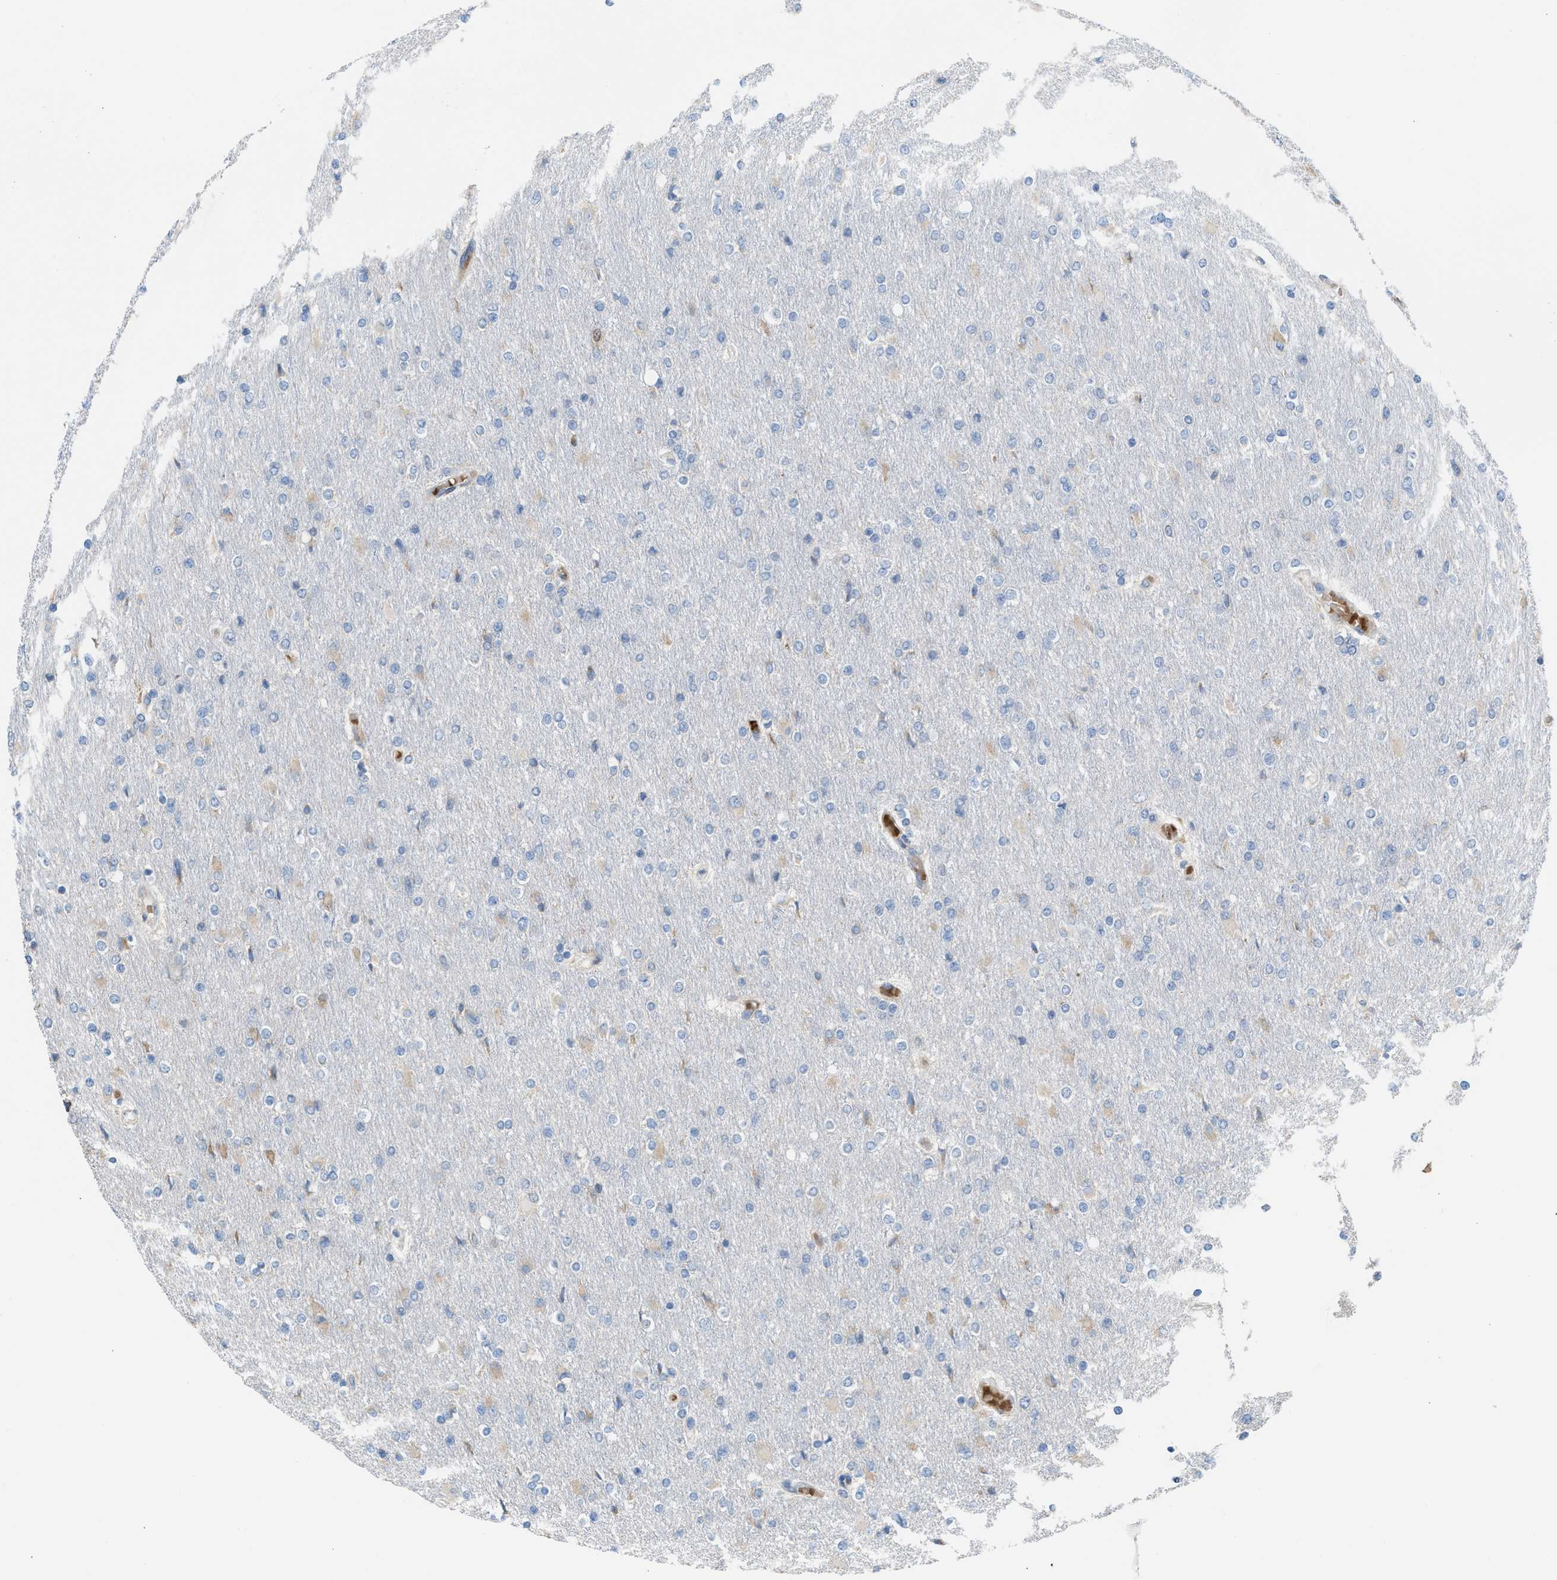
{"staining": {"intensity": "negative", "quantity": "none", "location": "none"}, "tissue": "glioma", "cell_type": "Tumor cells", "image_type": "cancer", "snomed": [{"axis": "morphology", "description": "Glioma, malignant, High grade"}, {"axis": "topography", "description": "Cerebral cortex"}], "caption": "The image exhibits no significant staining in tumor cells of malignant glioma (high-grade).", "gene": "CA3", "patient": {"sex": "female", "age": 36}}